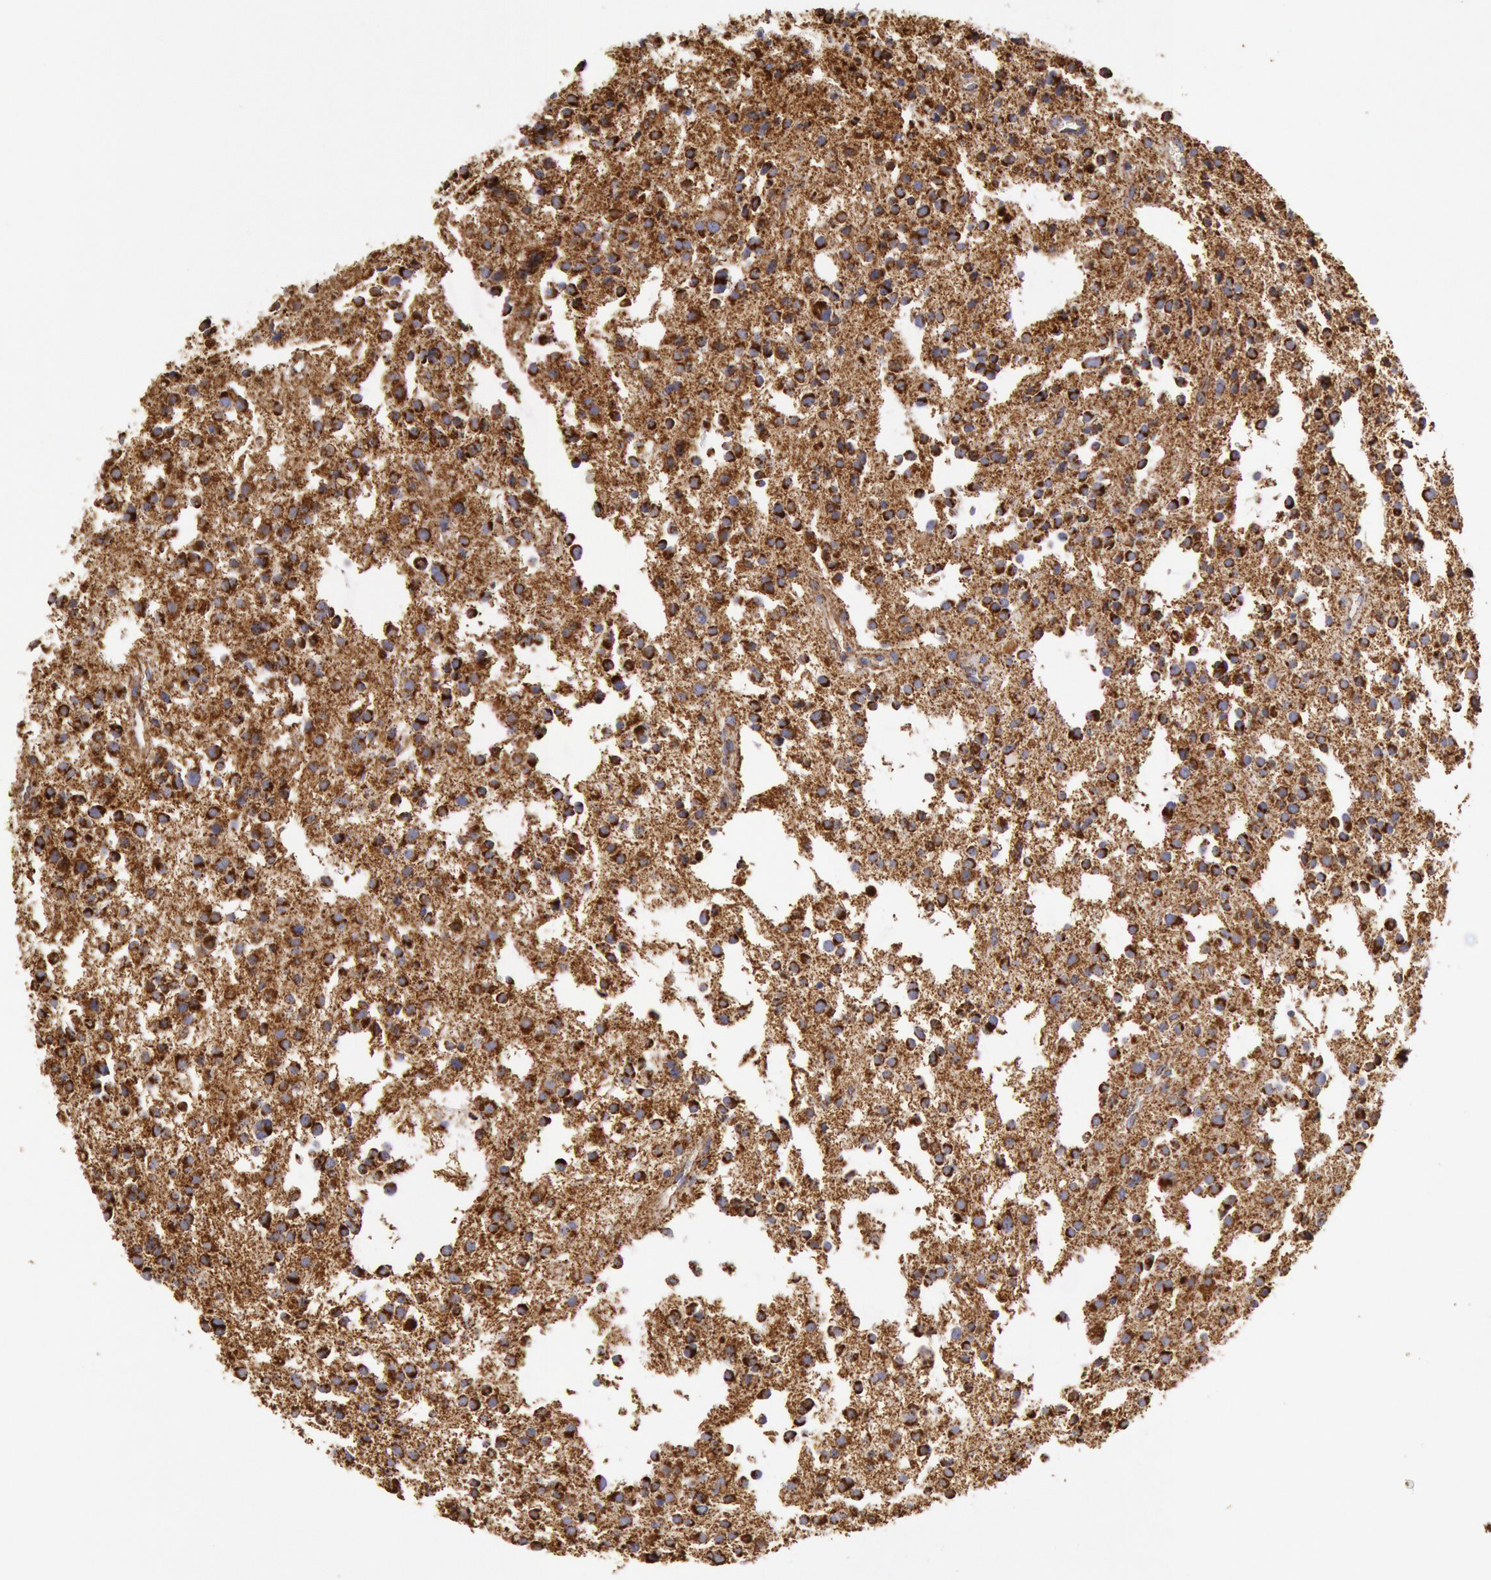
{"staining": {"intensity": "moderate", "quantity": ">75%", "location": "cytoplasmic/membranous"}, "tissue": "glioma", "cell_type": "Tumor cells", "image_type": "cancer", "snomed": [{"axis": "morphology", "description": "Glioma, malignant, Low grade"}, {"axis": "topography", "description": "Brain"}], "caption": "An immunohistochemistry image of neoplastic tissue is shown. Protein staining in brown shows moderate cytoplasmic/membranous positivity in glioma within tumor cells.", "gene": "CYC1", "patient": {"sex": "female", "age": 36}}